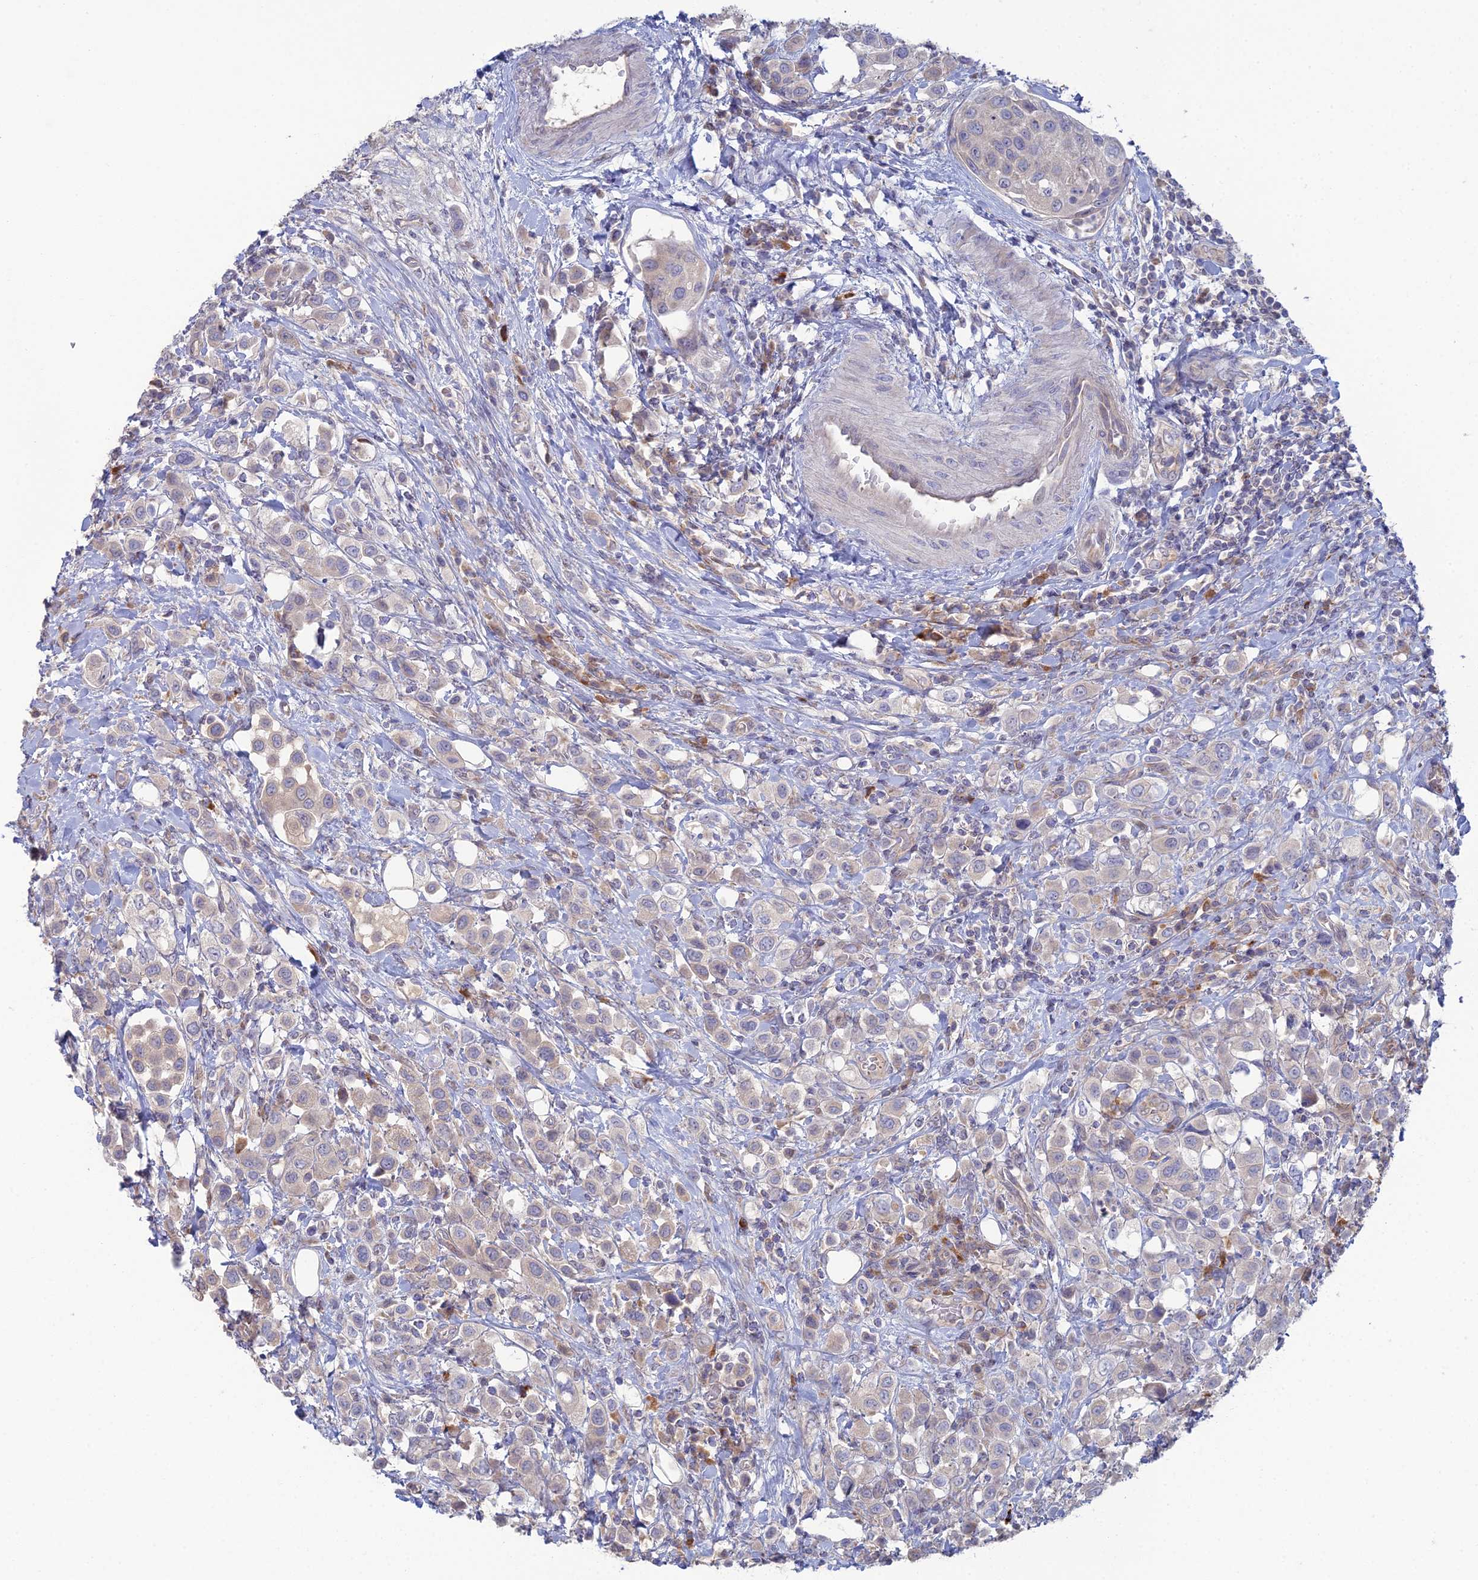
{"staining": {"intensity": "negative", "quantity": "none", "location": "none"}, "tissue": "urothelial cancer", "cell_type": "Tumor cells", "image_type": "cancer", "snomed": [{"axis": "morphology", "description": "Urothelial carcinoma, High grade"}, {"axis": "topography", "description": "Urinary bladder"}], "caption": "Immunohistochemistry photomicrograph of neoplastic tissue: urothelial cancer stained with DAB (3,3'-diaminobenzidine) demonstrates no significant protein positivity in tumor cells.", "gene": "ARL16", "patient": {"sex": "male", "age": 50}}